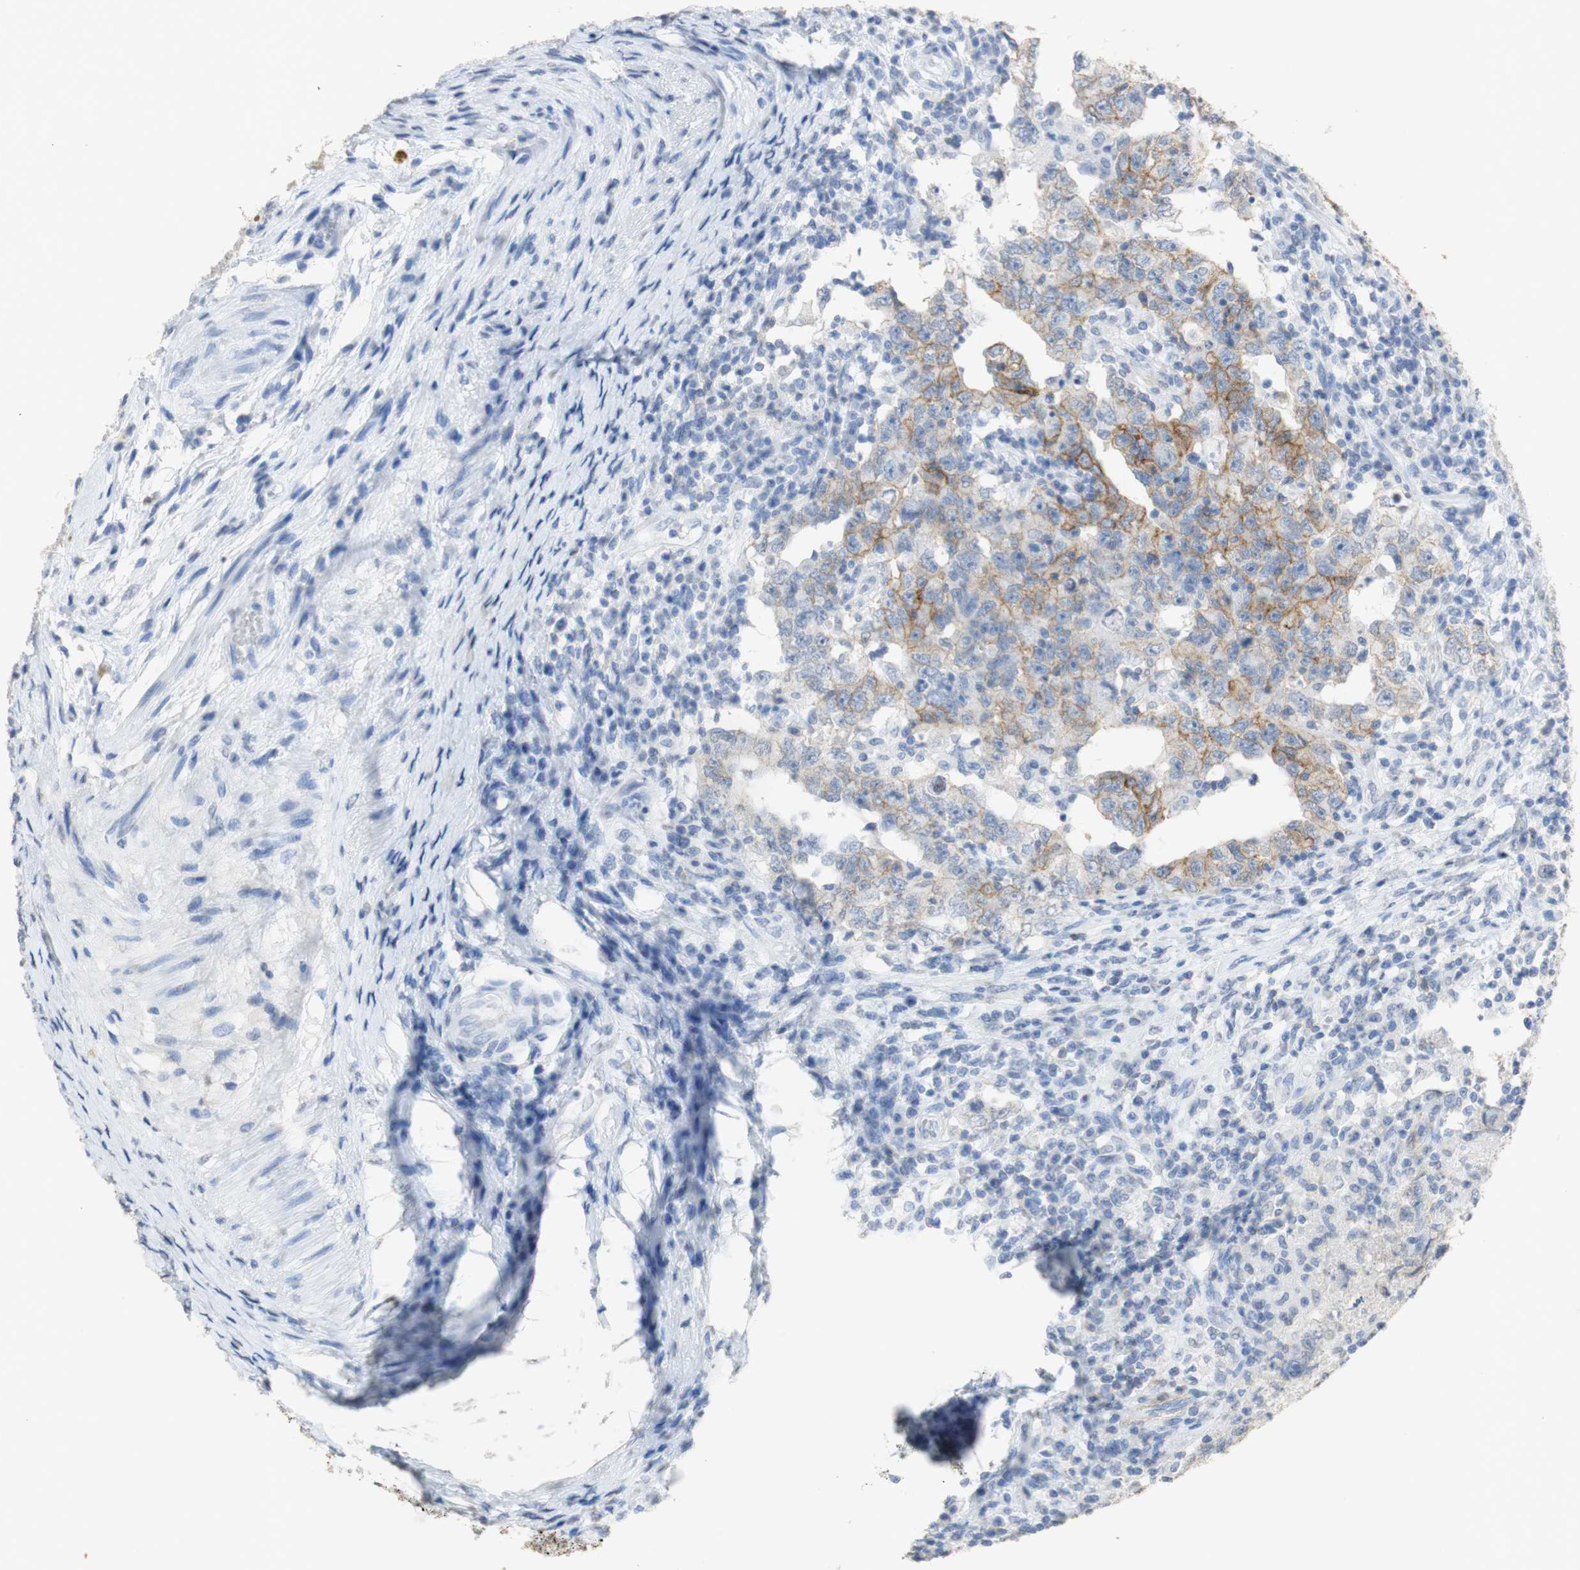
{"staining": {"intensity": "weak", "quantity": "<25%", "location": "cytoplasmic/membranous"}, "tissue": "testis cancer", "cell_type": "Tumor cells", "image_type": "cancer", "snomed": [{"axis": "morphology", "description": "Carcinoma, Embryonal, NOS"}, {"axis": "topography", "description": "Testis"}], "caption": "There is no significant staining in tumor cells of testis cancer (embryonal carcinoma). (DAB immunohistochemistry visualized using brightfield microscopy, high magnification).", "gene": "L1CAM", "patient": {"sex": "male", "age": 26}}